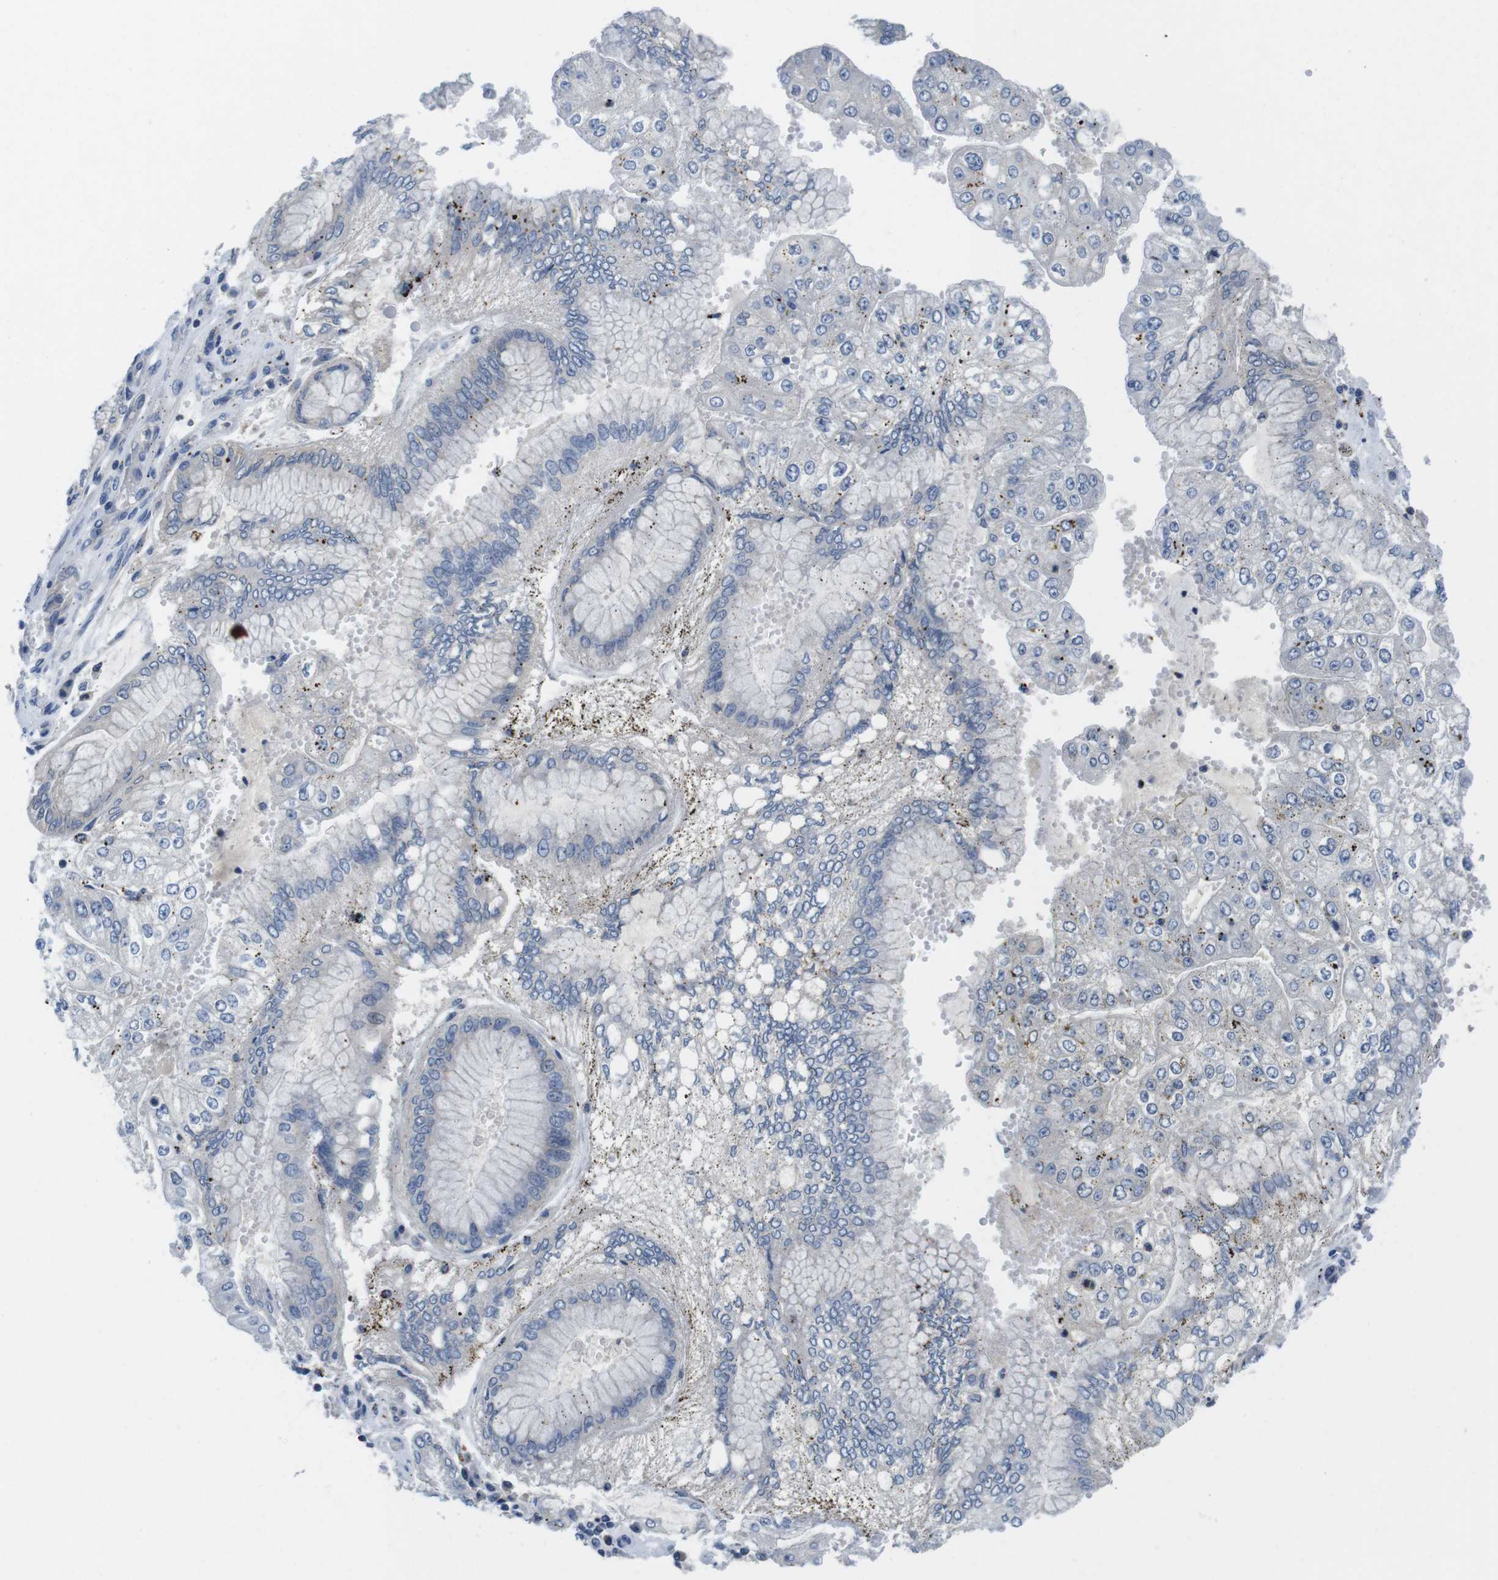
{"staining": {"intensity": "negative", "quantity": "none", "location": "none"}, "tissue": "stomach cancer", "cell_type": "Tumor cells", "image_type": "cancer", "snomed": [{"axis": "morphology", "description": "Adenocarcinoma, NOS"}, {"axis": "topography", "description": "Stomach"}], "caption": "Immunohistochemistry photomicrograph of stomach adenocarcinoma stained for a protein (brown), which exhibits no expression in tumor cells. (DAB (3,3'-diaminobenzidine) immunohistochemistry (IHC), high magnification).", "gene": "PIK3CD", "patient": {"sex": "male", "age": 76}}